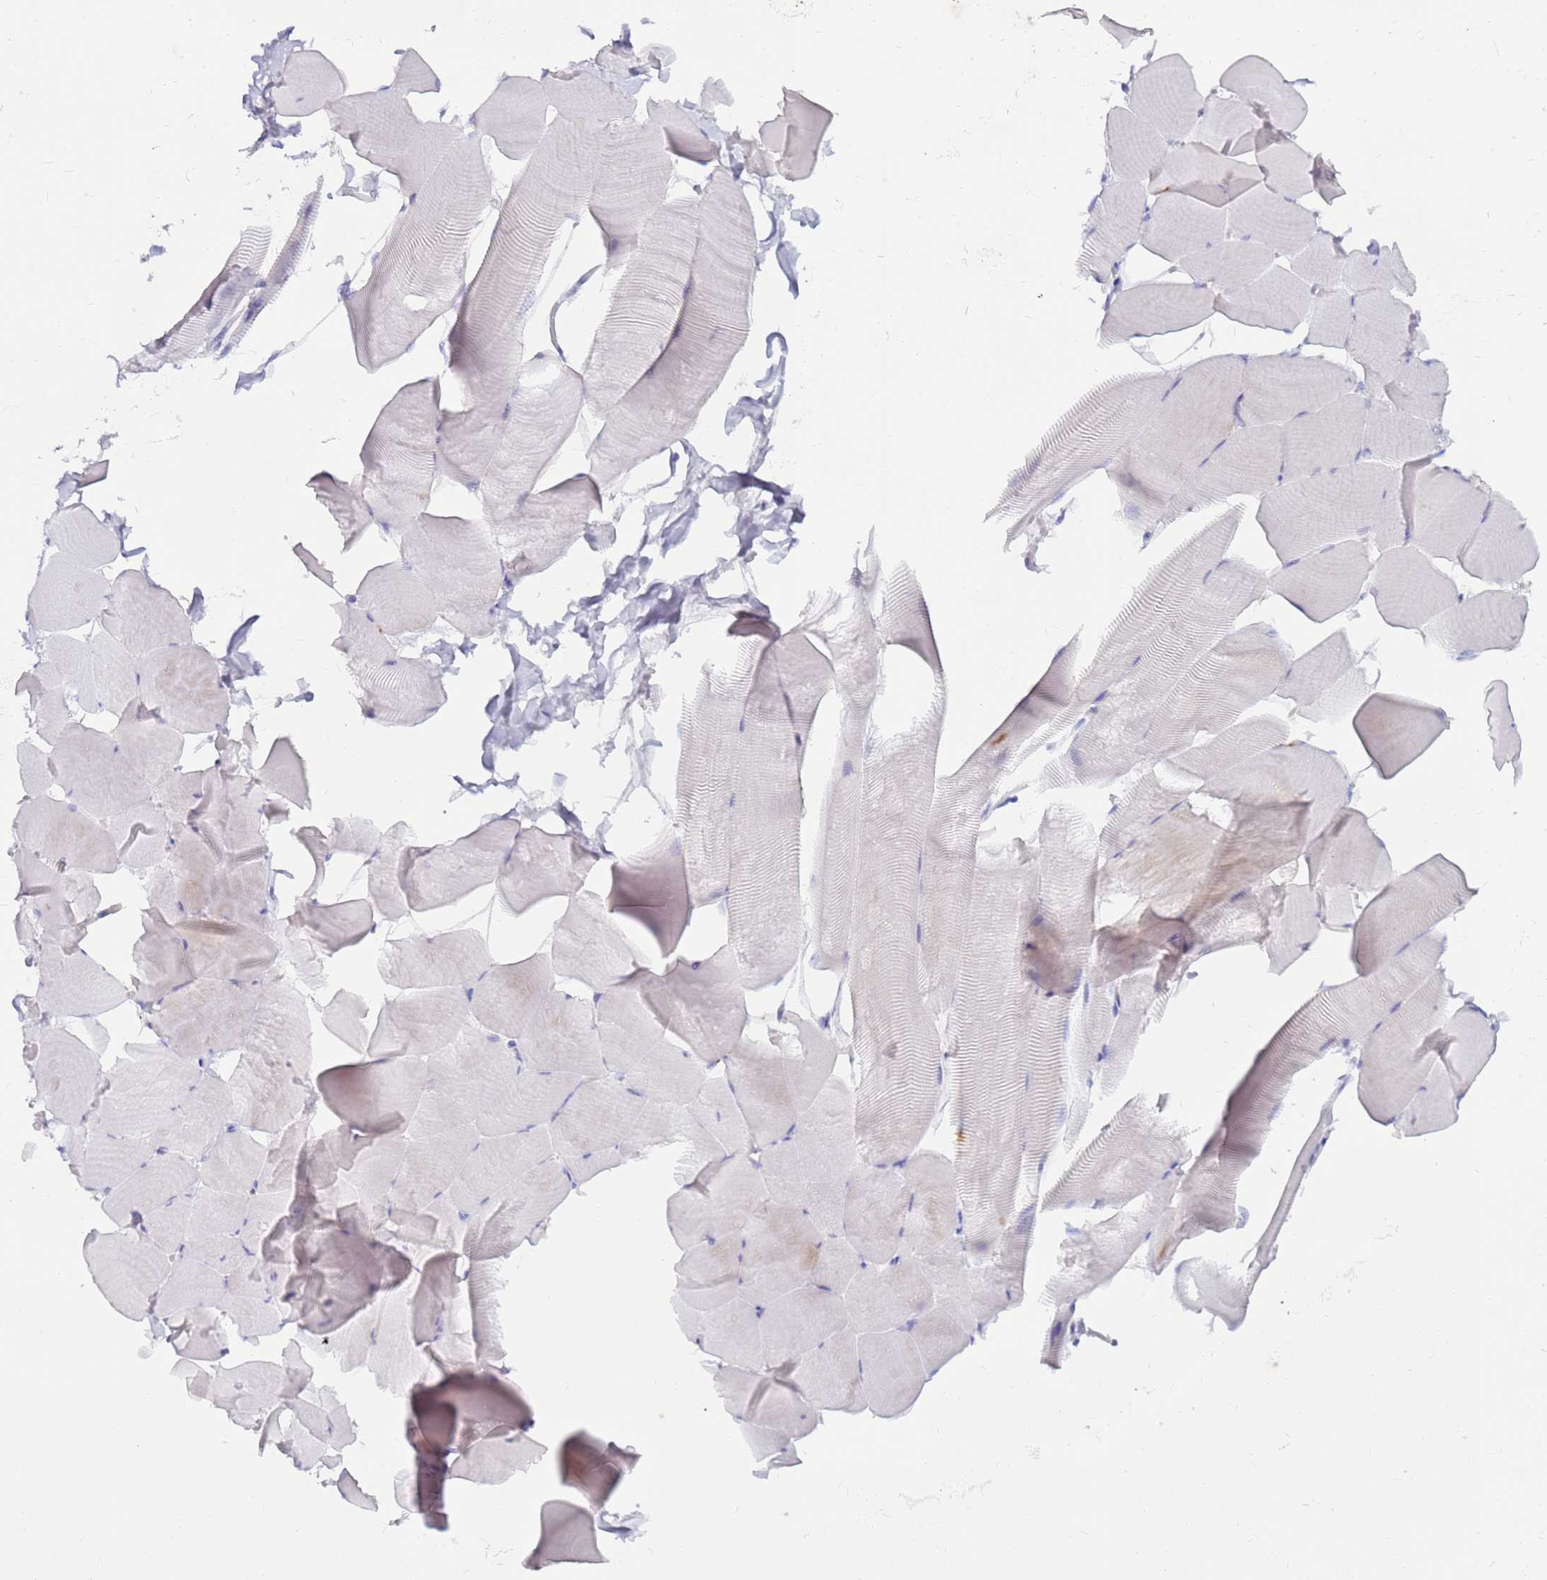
{"staining": {"intensity": "weak", "quantity": "<25%", "location": "cytoplasmic/membranous"}, "tissue": "skeletal muscle", "cell_type": "Myocytes", "image_type": "normal", "snomed": [{"axis": "morphology", "description": "Normal tissue, NOS"}, {"axis": "topography", "description": "Skeletal muscle"}], "caption": "The photomicrograph shows no significant staining in myocytes of skeletal muscle.", "gene": "EVPLL", "patient": {"sex": "male", "age": 25}}